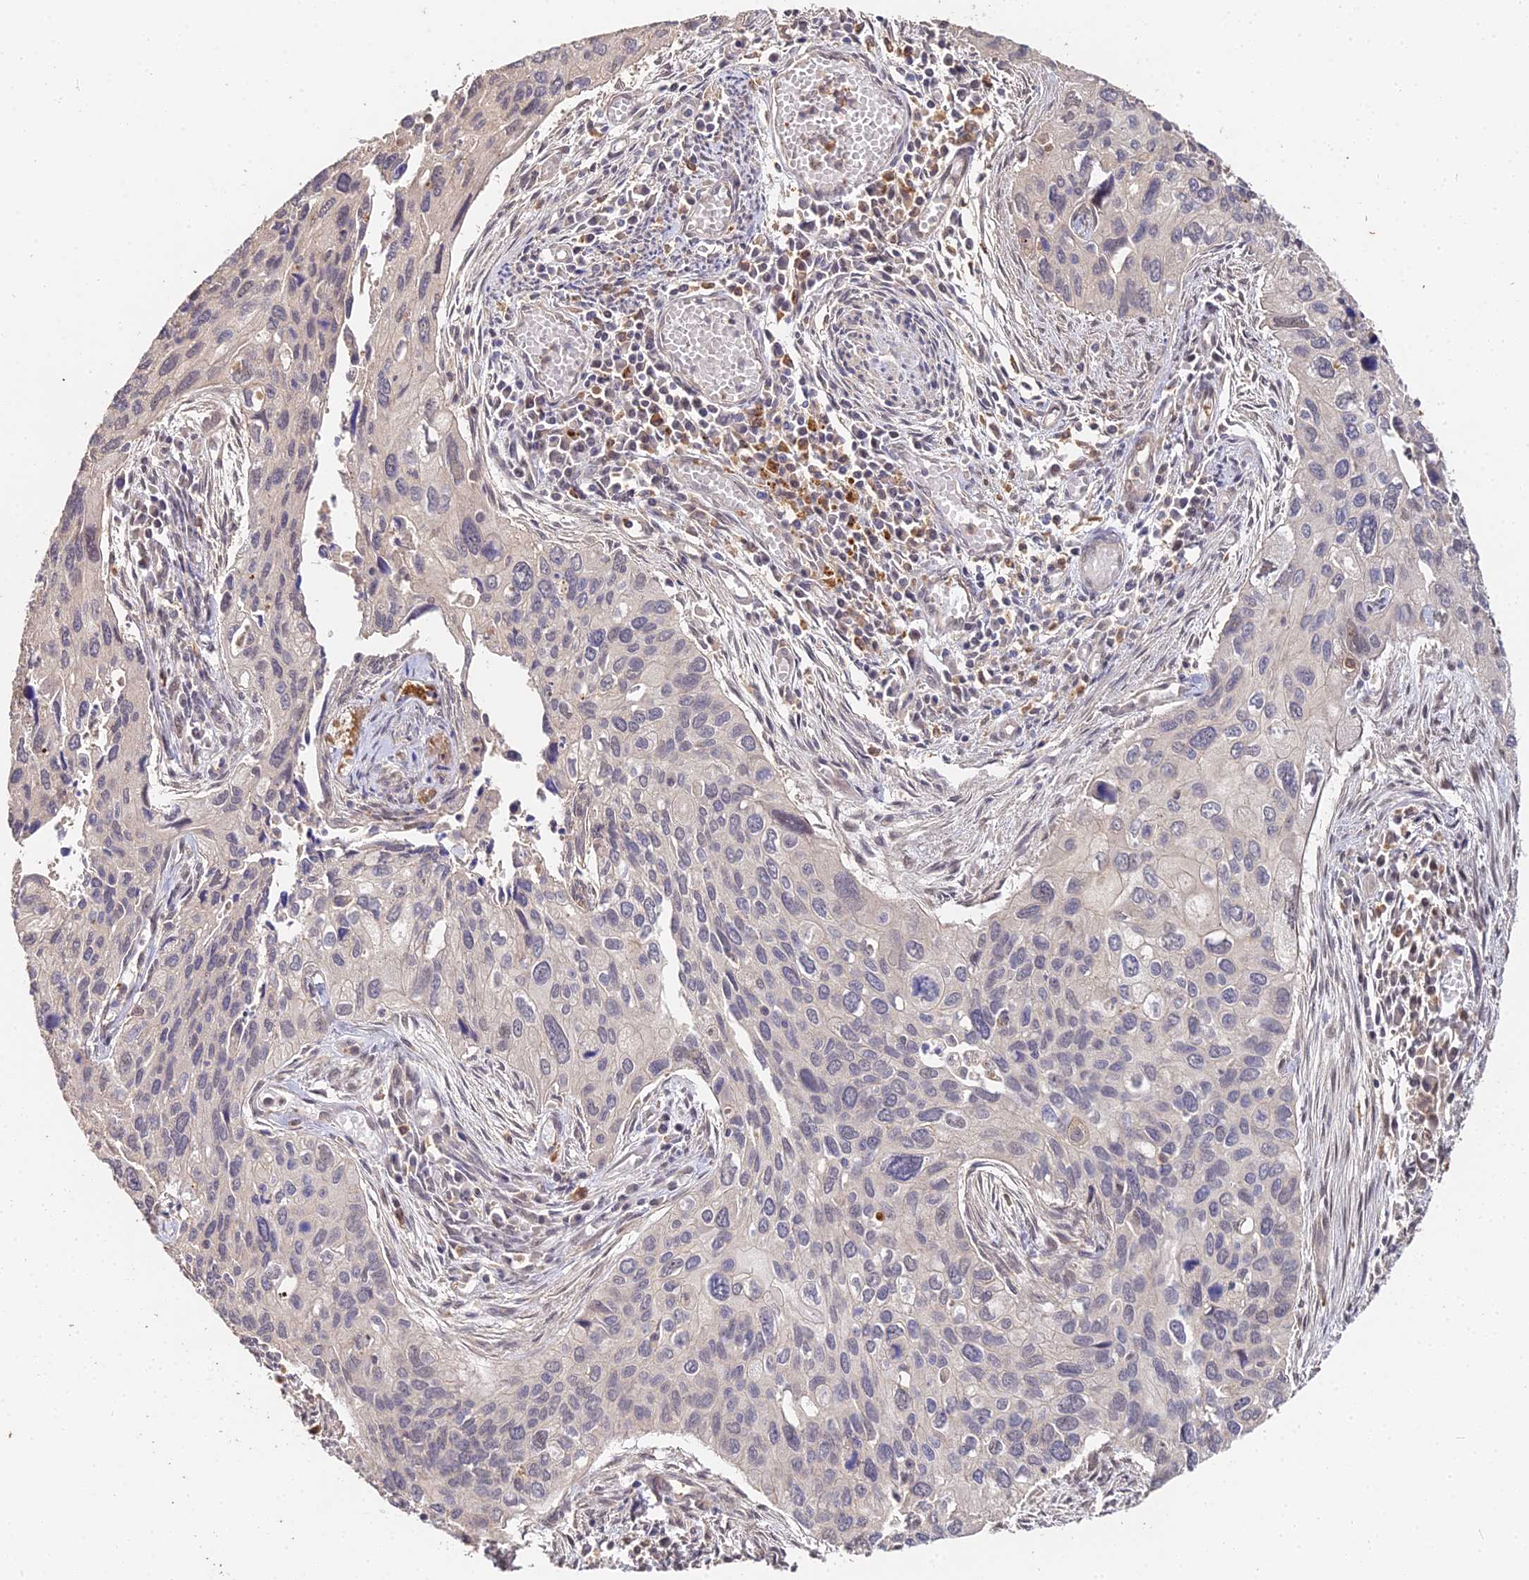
{"staining": {"intensity": "negative", "quantity": "none", "location": "none"}, "tissue": "cervical cancer", "cell_type": "Tumor cells", "image_type": "cancer", "snomed": [{"axis": "morphology", "description": "Squamous cell carcinoma, NOS"}, {"axis": "topography", "description": "Cervix"}], "caption": "Human cervical squamous cell carcinoma stained for a protein using immunohistochemistry (IHC) exhibits no expression in tumor cells.", "gene": "LSM5", "patient": {"sex": "female", "age": 55}}